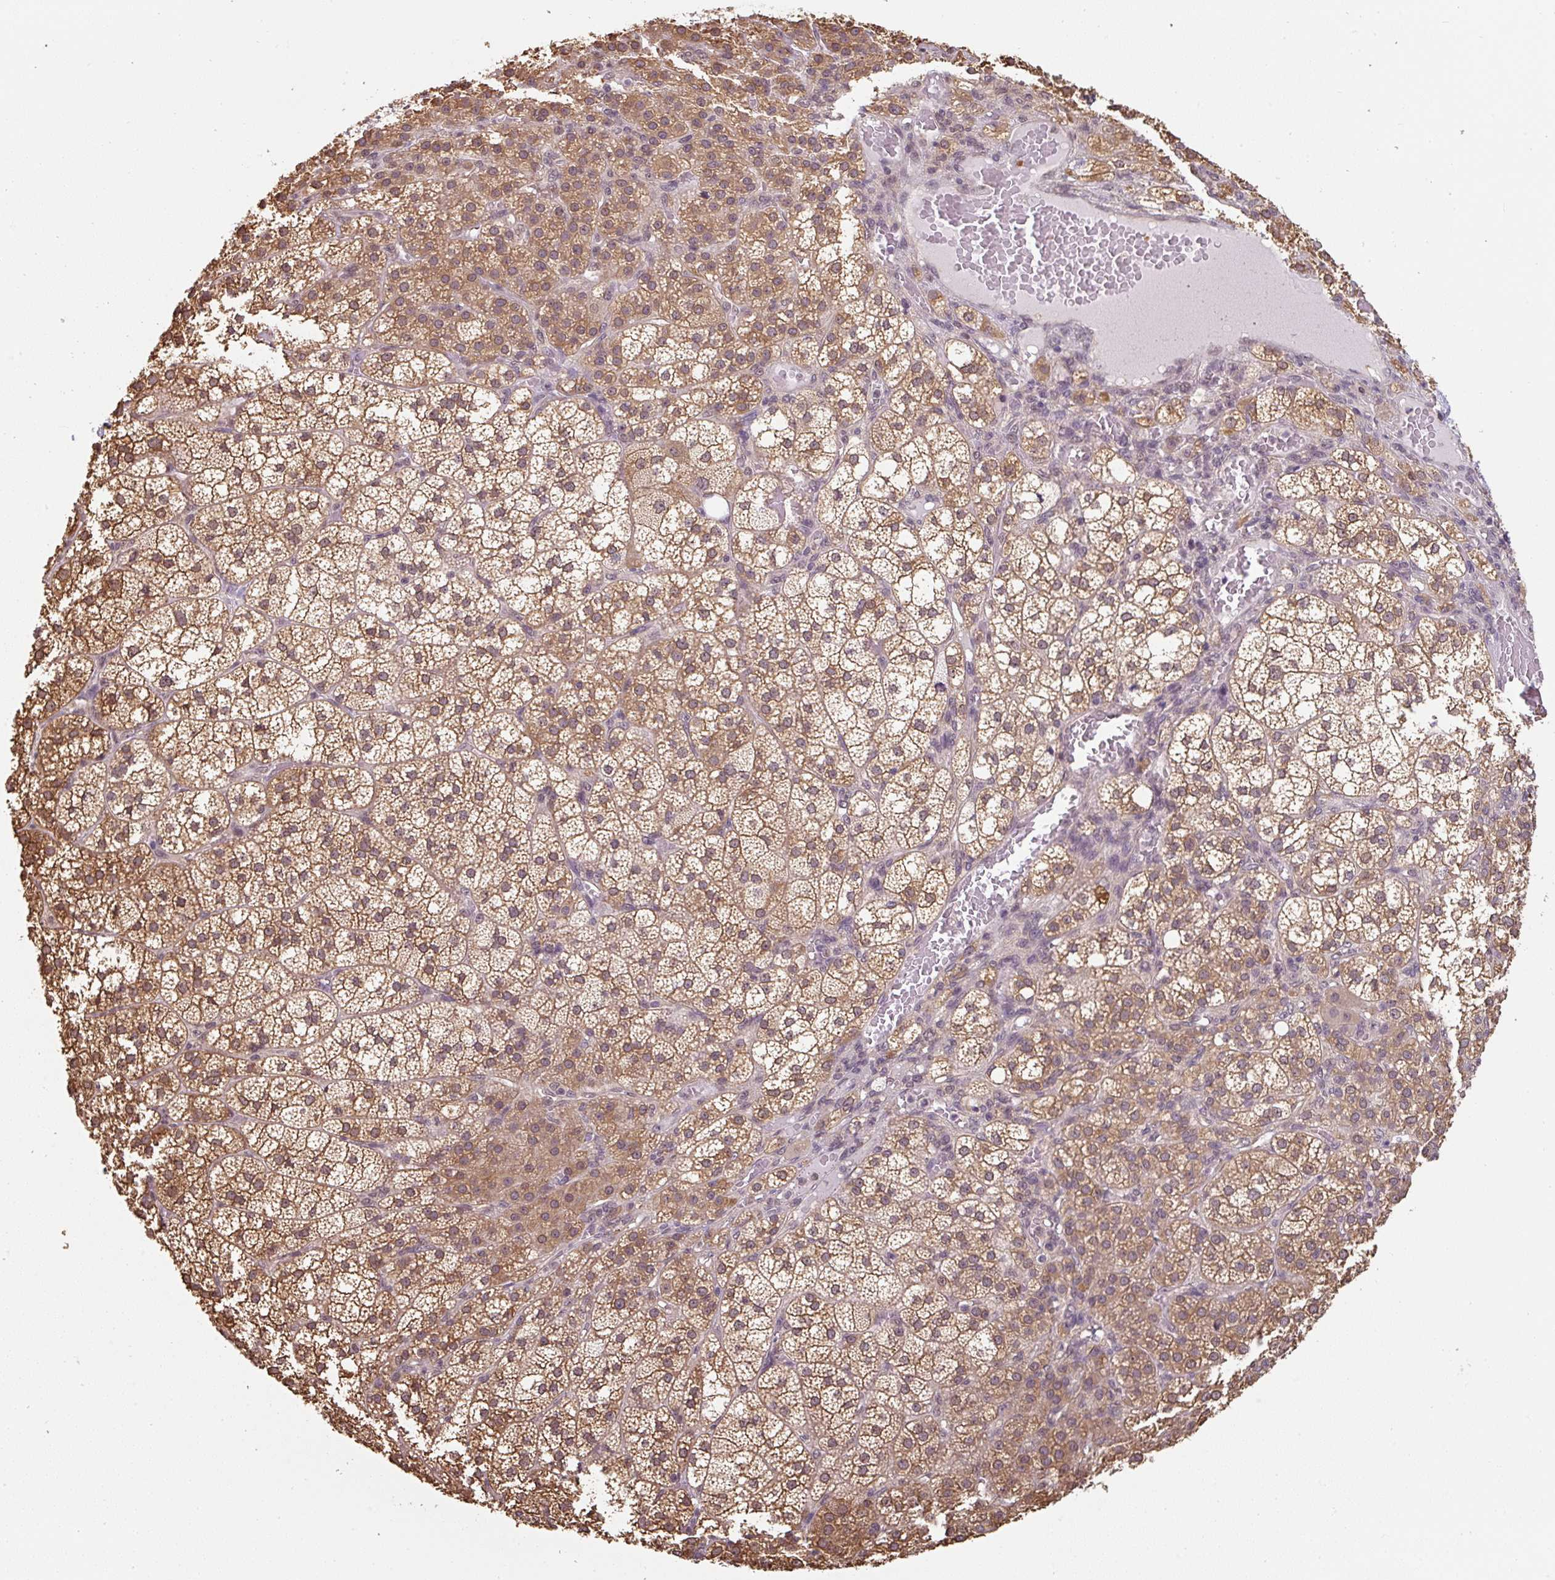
{"staining": {"intensity": "moderate", "quantity": ">75%", "location": "cytoplasmic/membranous,nuclear"}, "tissue": "adrenal gland", "cell_type": "Glandular cells", "image_type": "normal", "snomed": [{"axis": "morphology", "description": "Normal tissue, NOS"}, {"axis": "topography", "description": "Adrenal gland"}], "caption": "DAB immunohistochemical staining of unremarkable adrenal gland shows moderate cytoplasmic/membranous,nuclear protein expression in approximately >75% of glandular cells.", "gene": "ST13", "patient": {"sex": "female", "age": 60}}